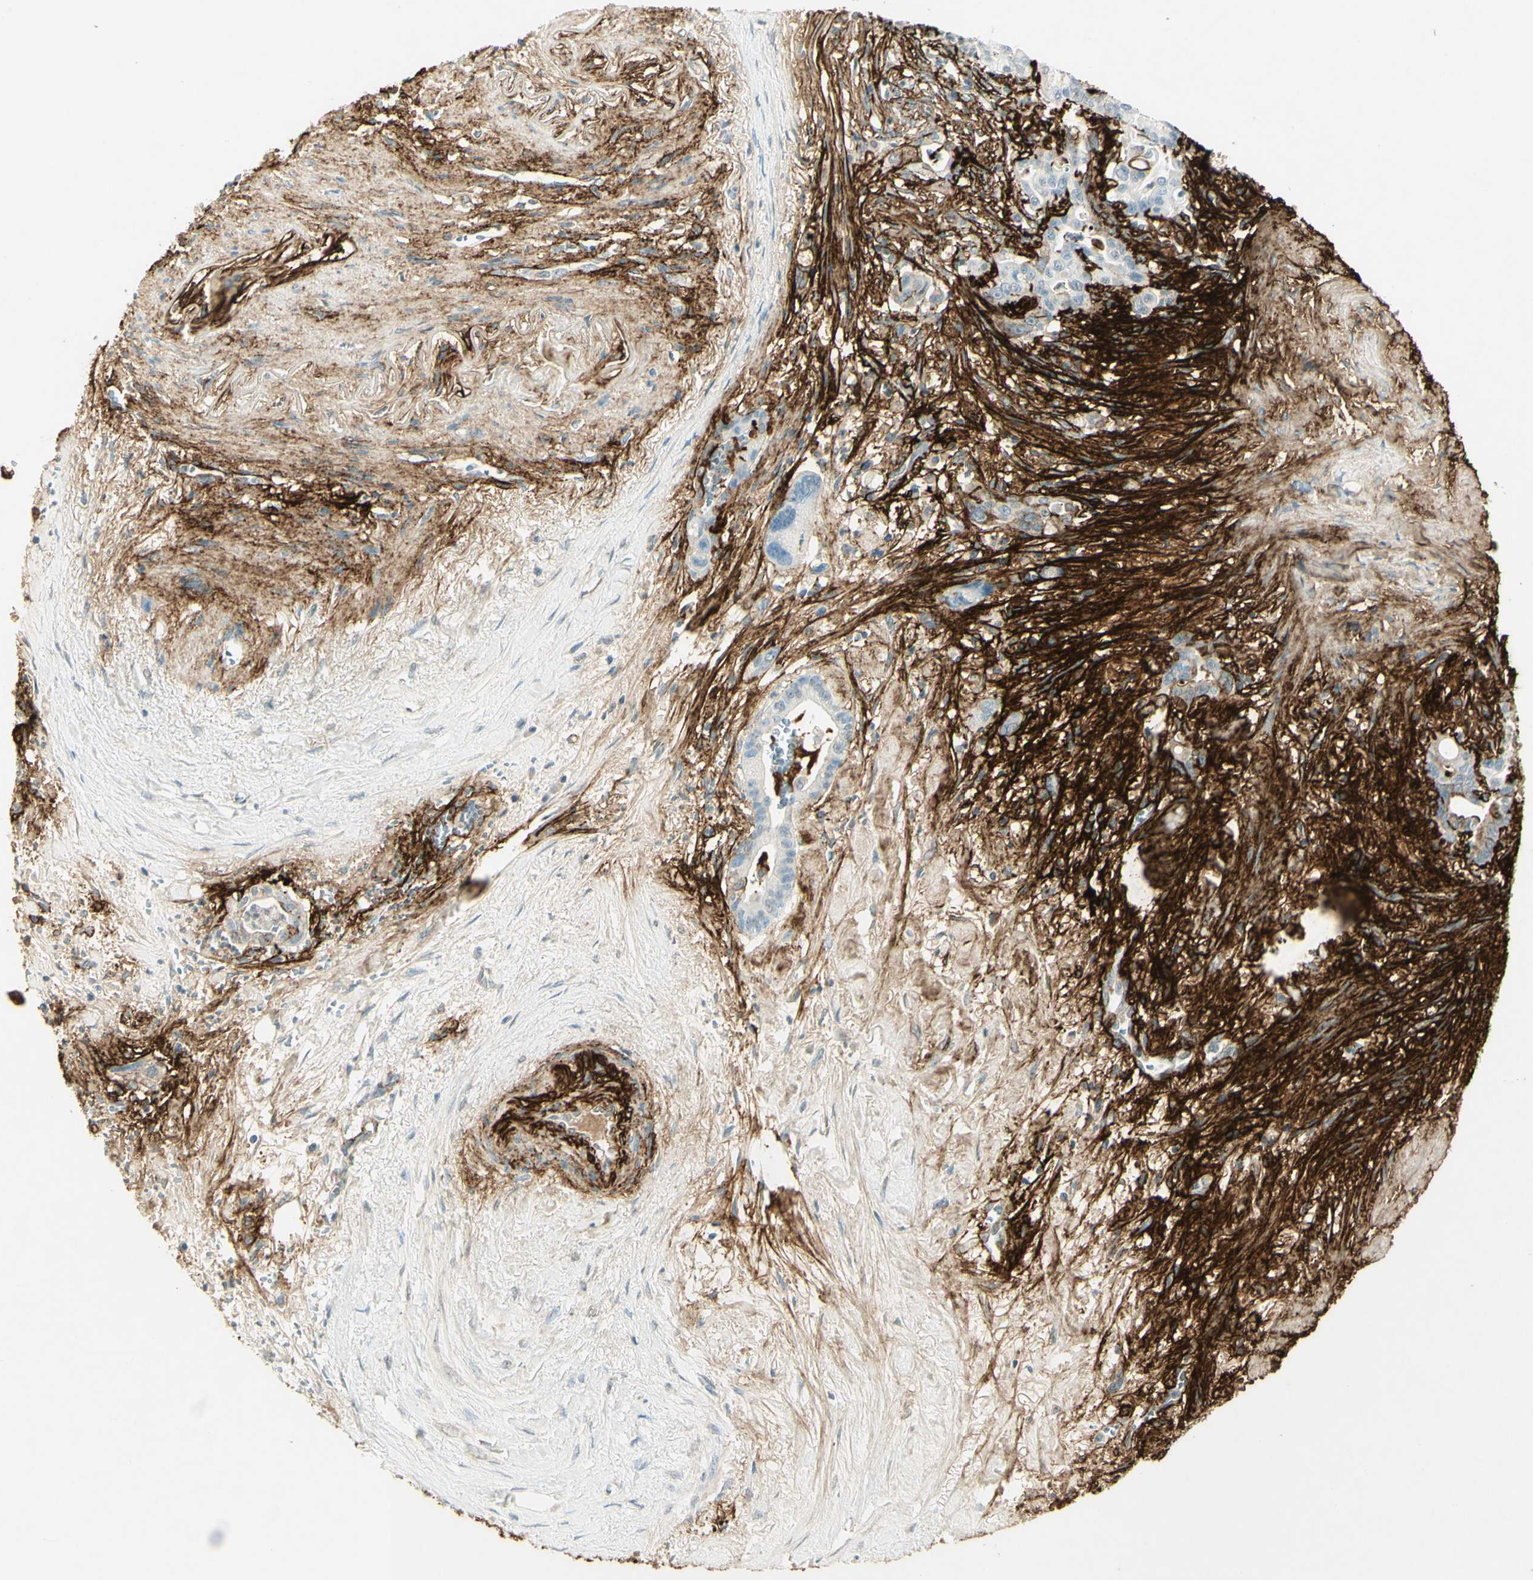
{"staining": {"intensity": "strong", "quantity": "<25%", "location": "cytoplasmic/membranous"}, "tissue": "pancreatic cancer", "cell_type": "Tumor cells", "image_type": "cancer", "snomed": [{"axis": "morphology", "description": "Adenocarcinoma, NOS"}, {"axis": "topography", "description": "Pancreas"}], "caption": "A micrograph showing strong cytoplasmic/membranous staining in approximately <25% of tumor cells in pancreatic cancer, as visualized by brown immunohistochemical staining.", "gene": "TNN", "patient": {"sex": "male", "age": 70}}